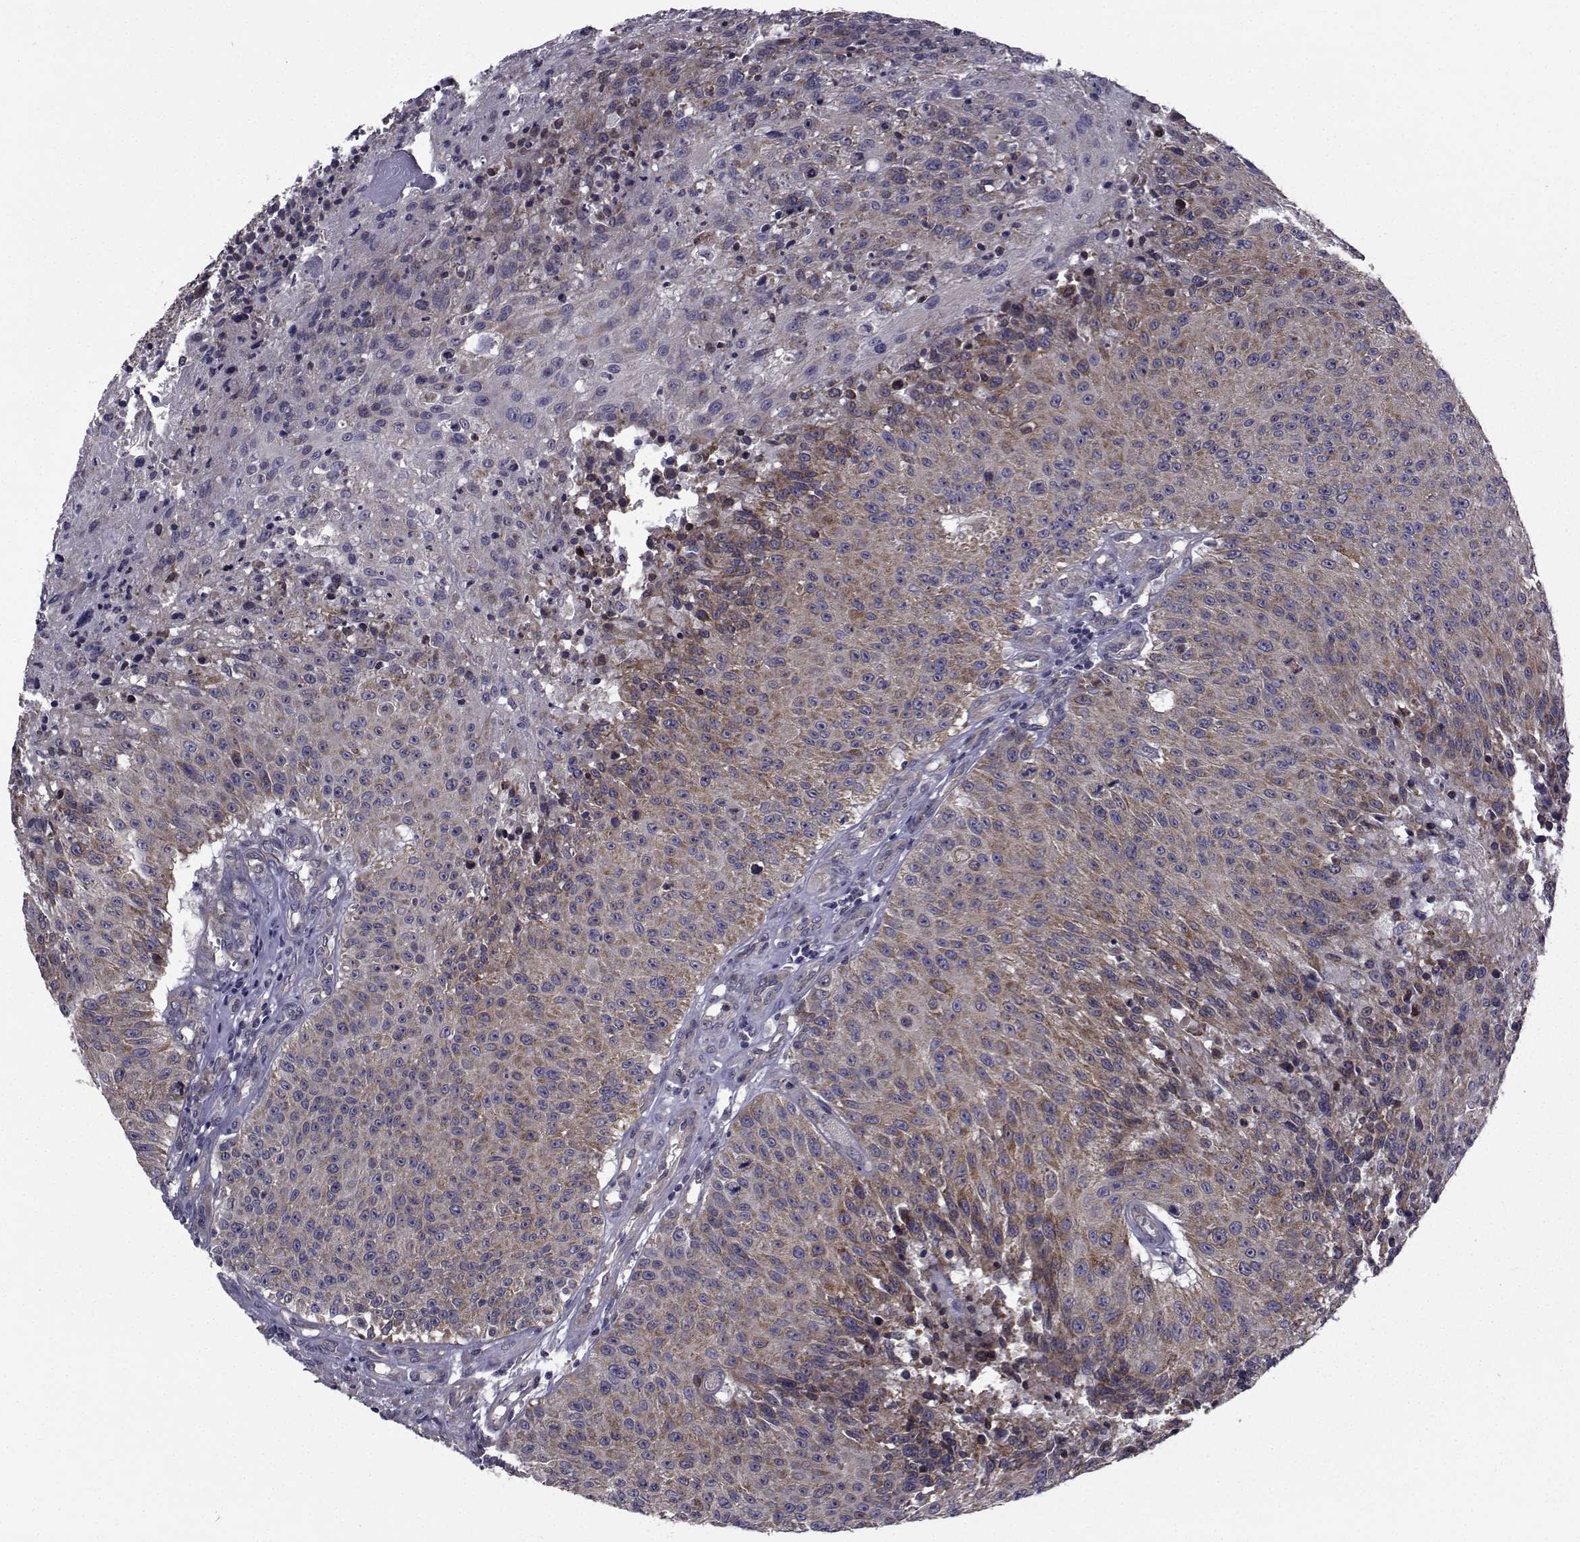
{"staining": {"intensity": "moderate", "quantity": "<25%", "location": "cytoplasmic/membranous"}, "tissue": "urothelial cancer", "cell_type": "Tumor cells", "image_type": "cancer", "snomed": [{"axis": "morphology", "description": "Urothelial carcinoma, NOS"}, {"axis": "topography", "description": "Urinary bladder"}], "caption": "Immunohistochemical staining of transitional cell carcinoma exhibits low levels of moderate cytoplasmic/membranous protein staining in about <25% of tumor cells.", "gene": "CFAP74", "patient": {"sex": "male", "age": 55}}